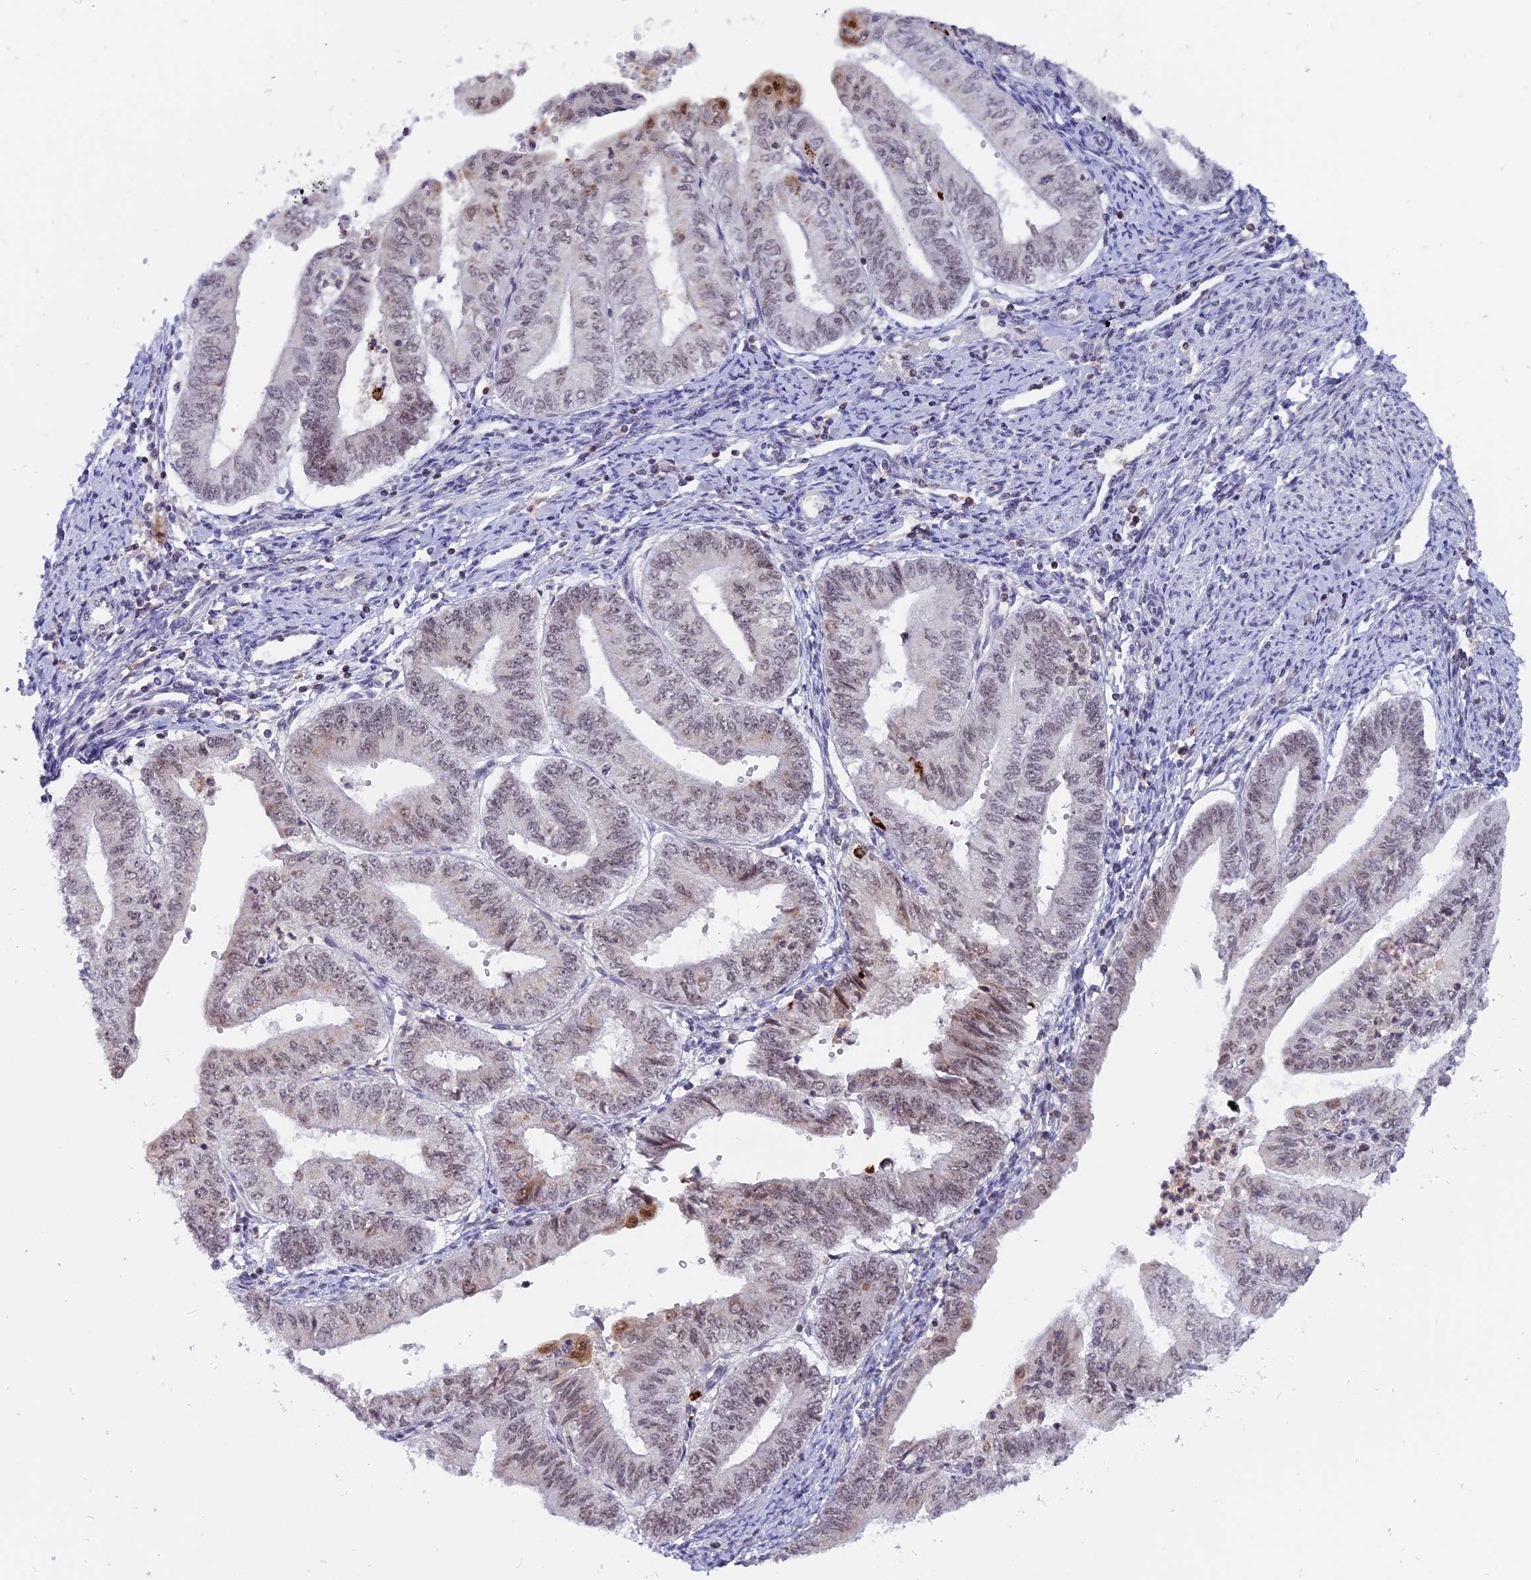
{"staining": {"intensity": "weak", "quantity": "25%-75%", "location": "nuclear"}, "tissue": "endometrial cancer", "cell_type": "Tumor cells", "image_type": "cancer", "snomed": [{"axis": "morphology", "description": "Adenocarcinoma, NOS"}, {"axis": "topography", "description": "Endometrium"}], "caption": "Adenocarcinoma (endometrial) stained for a protein (brown) displays weak nuclear positive staining in about 25%-75% of tumor cells.", "gene": "TADA3", "patient": {"sex": "female", "age": 66}}